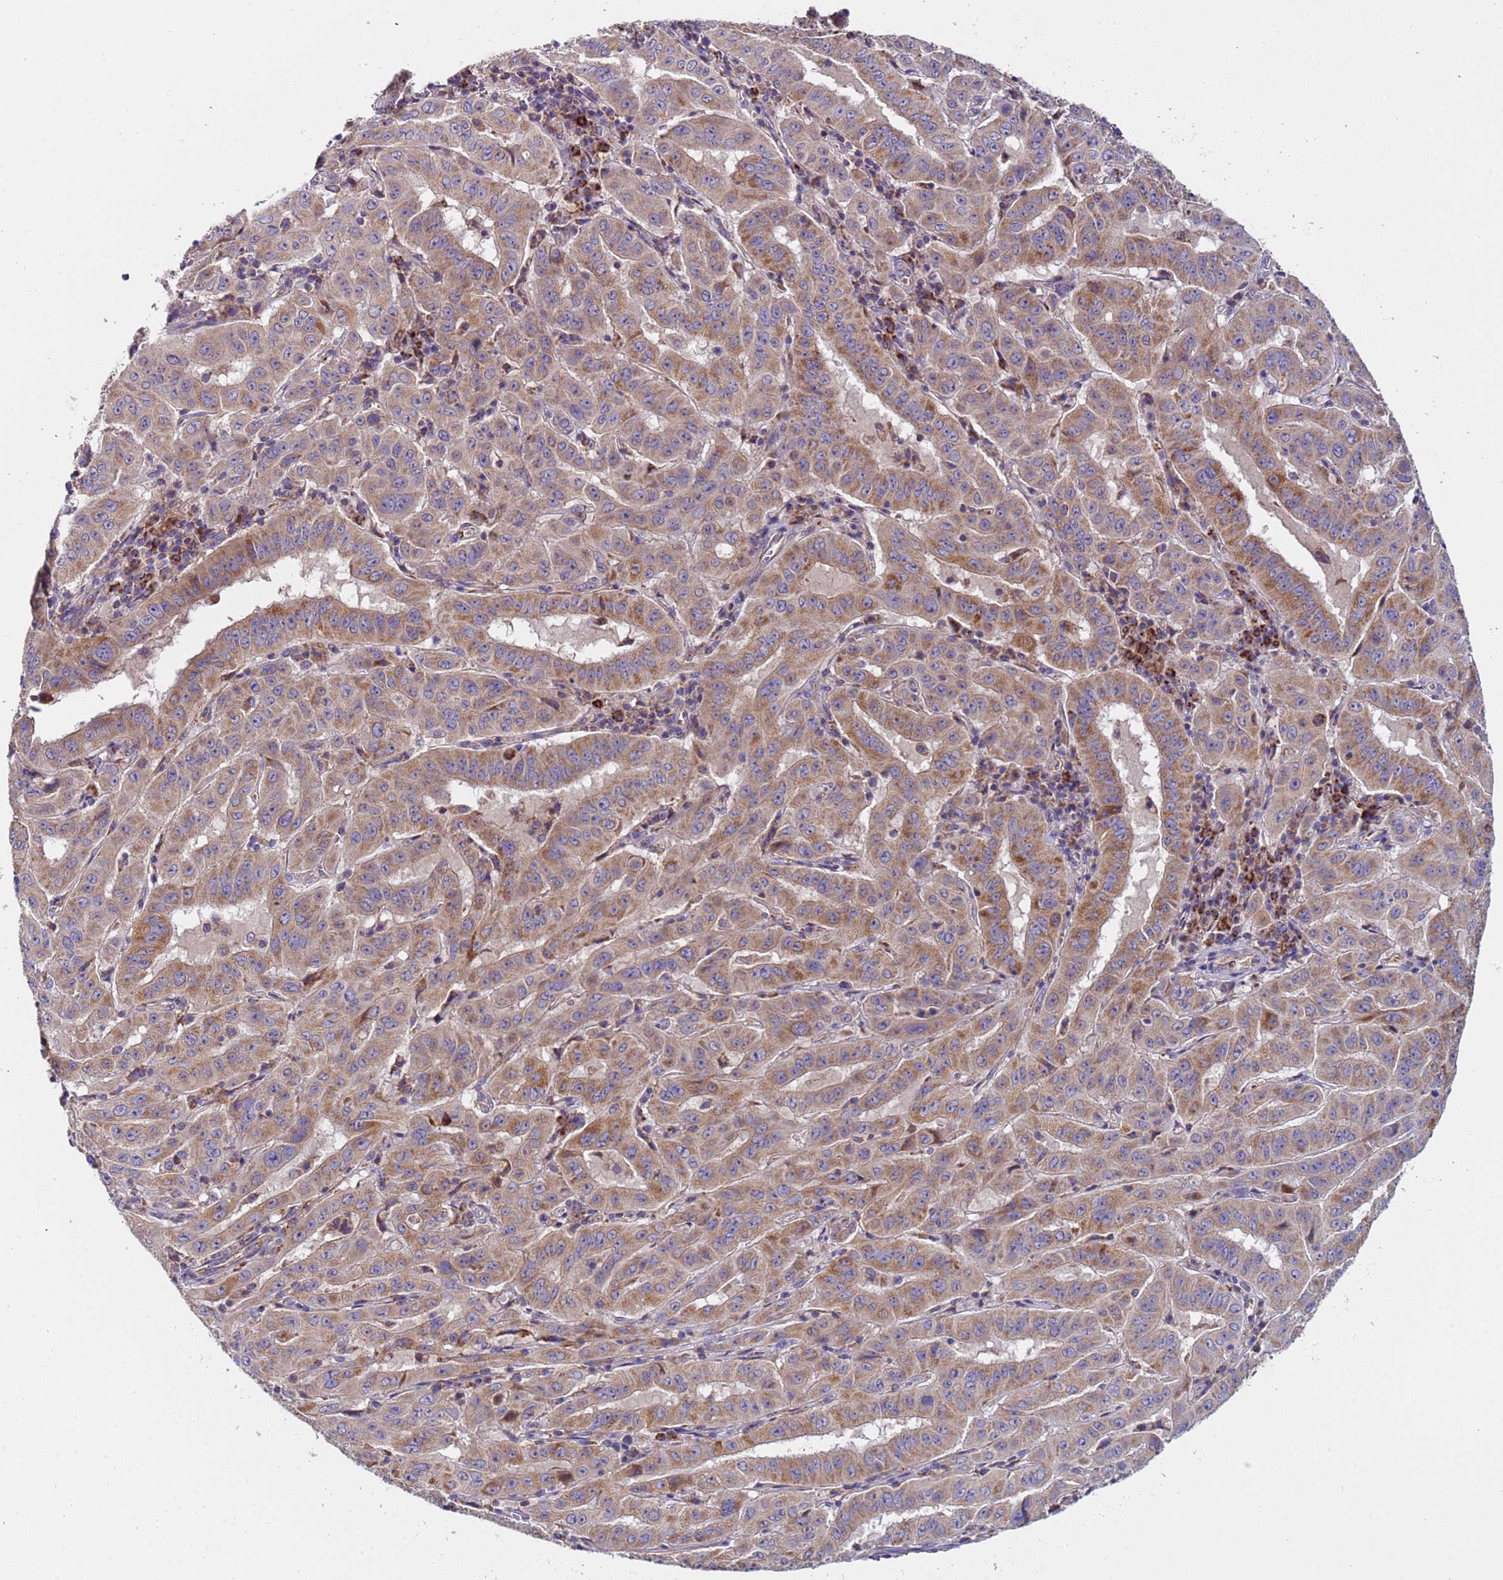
{"staining": {"intensity": "moderate", "quantity": ">75%", "location": "cytoplasmic/membranous"}, "tissue": "pancreatic cancer", "cell_type": "Tumor cells", "image_type": "cancer", "snomed": [{"axis": "morphology", "description": "Adenocarcinoma, NOS"}, {"axis": "topography", "description": "Pancreas"}], "caption": "A histopathology image of human pancreatic cancer (adenocarcinoma) stained for a protein exhibits moderate cytoplasmic/membranous brown staining in tumor cells. (brown staining indicates protein expression, while blue staining denotes nuclei).", "gene": "TMEM126A", "patient": {"sex": "male", "age": 63}}